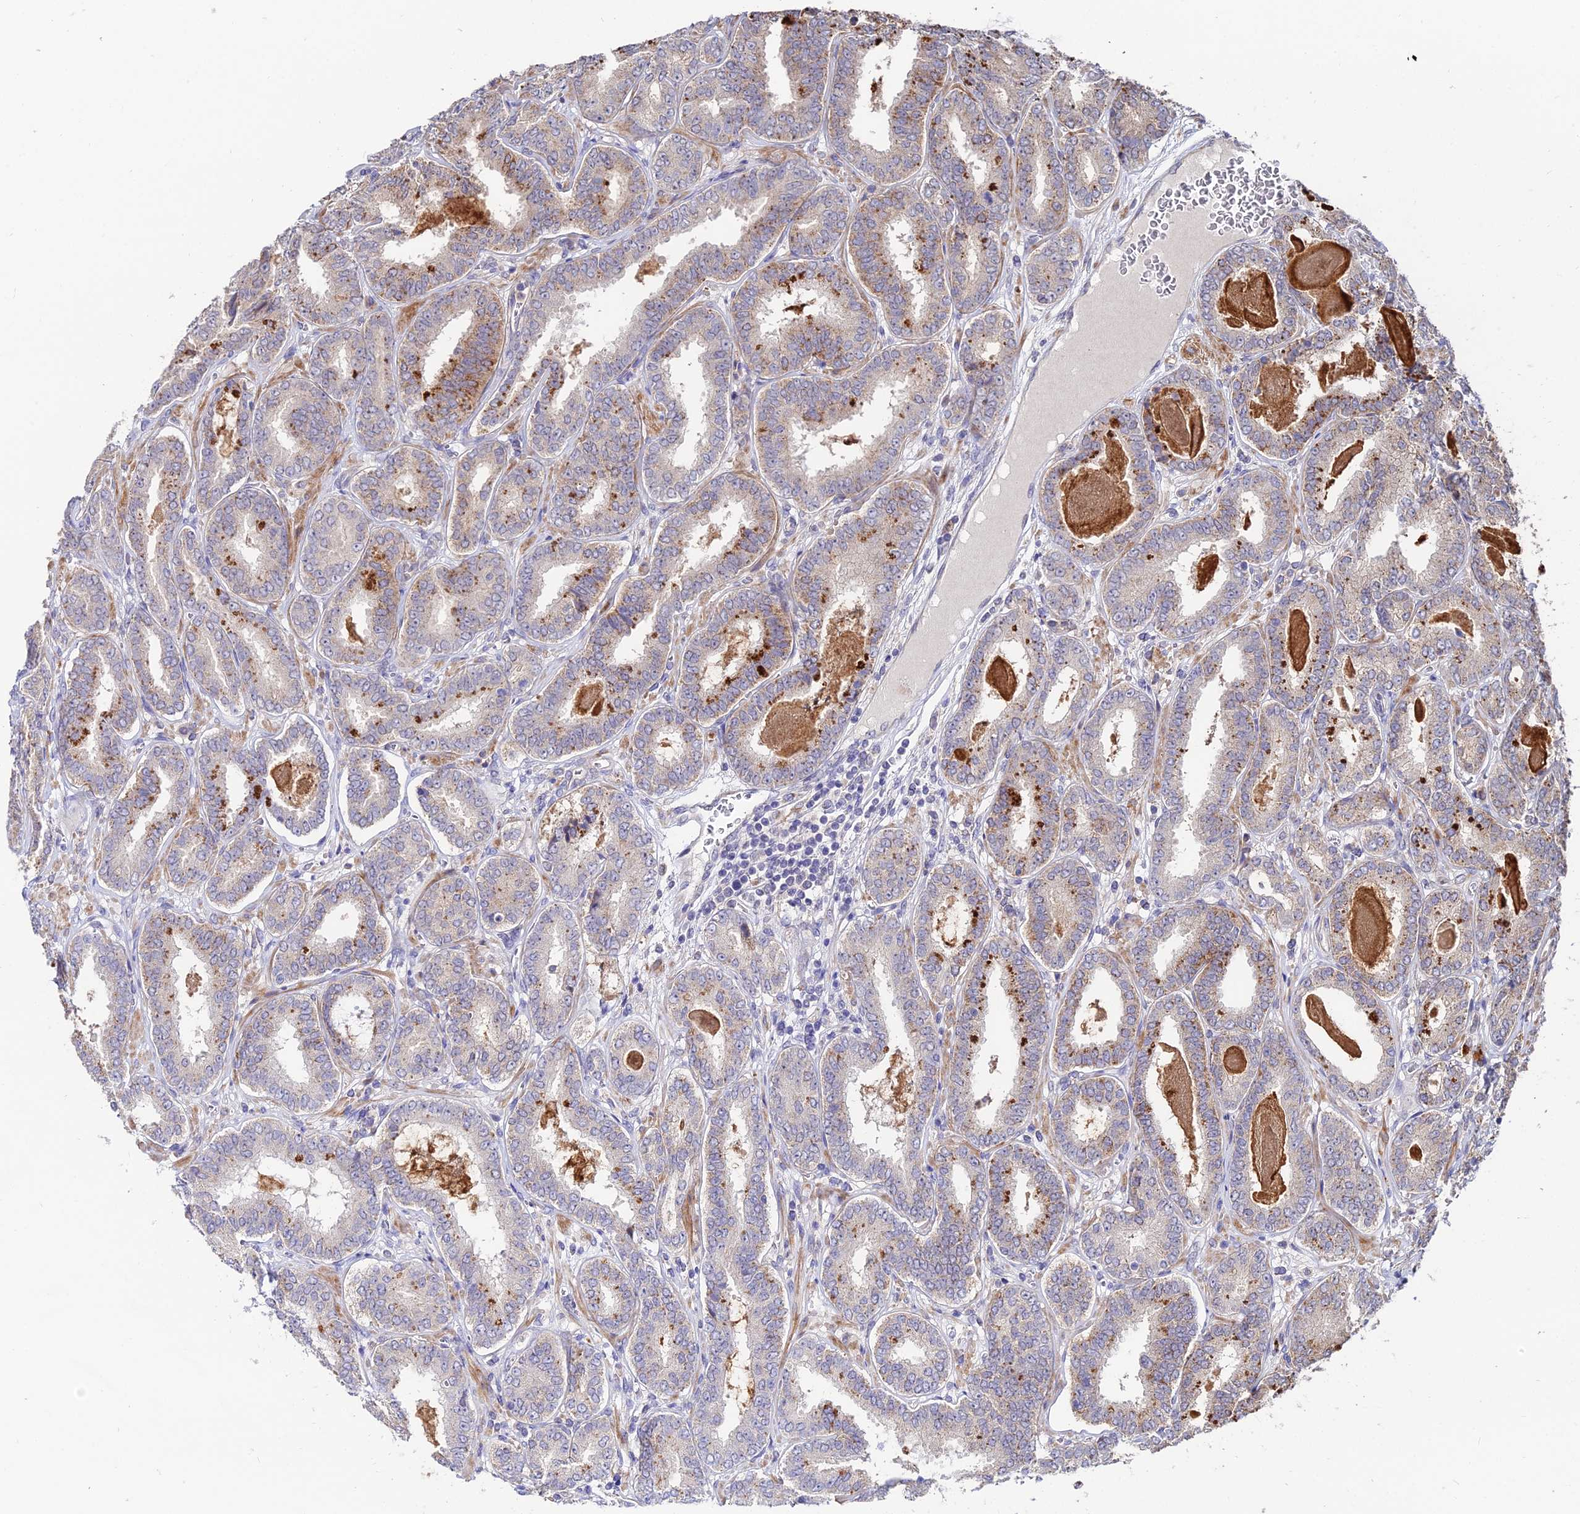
{"staining": {"intensity": "moderate", "quantity": "<25%", "location": "cytoplasmic/membranous"}, "tissue": "prostate cancer", "cell_type": "Tumor cells", "image_type": "cancer", "snomed": [{"axis": "morphology", "description": "Adenocarcinoma, High grade"}, {"axis": "topography", "description": "Prostate"}], "caption": "This micrograph displays immunohistochemistry (IHC) staining of human prostate cancer (adenocarcinoma (high-grade)), with low moderate cytoplasmic/membranous expression in about <25% of tumor cells.", "gene": "ACTR5", "patient": {"sex": "male", "age": 72}}